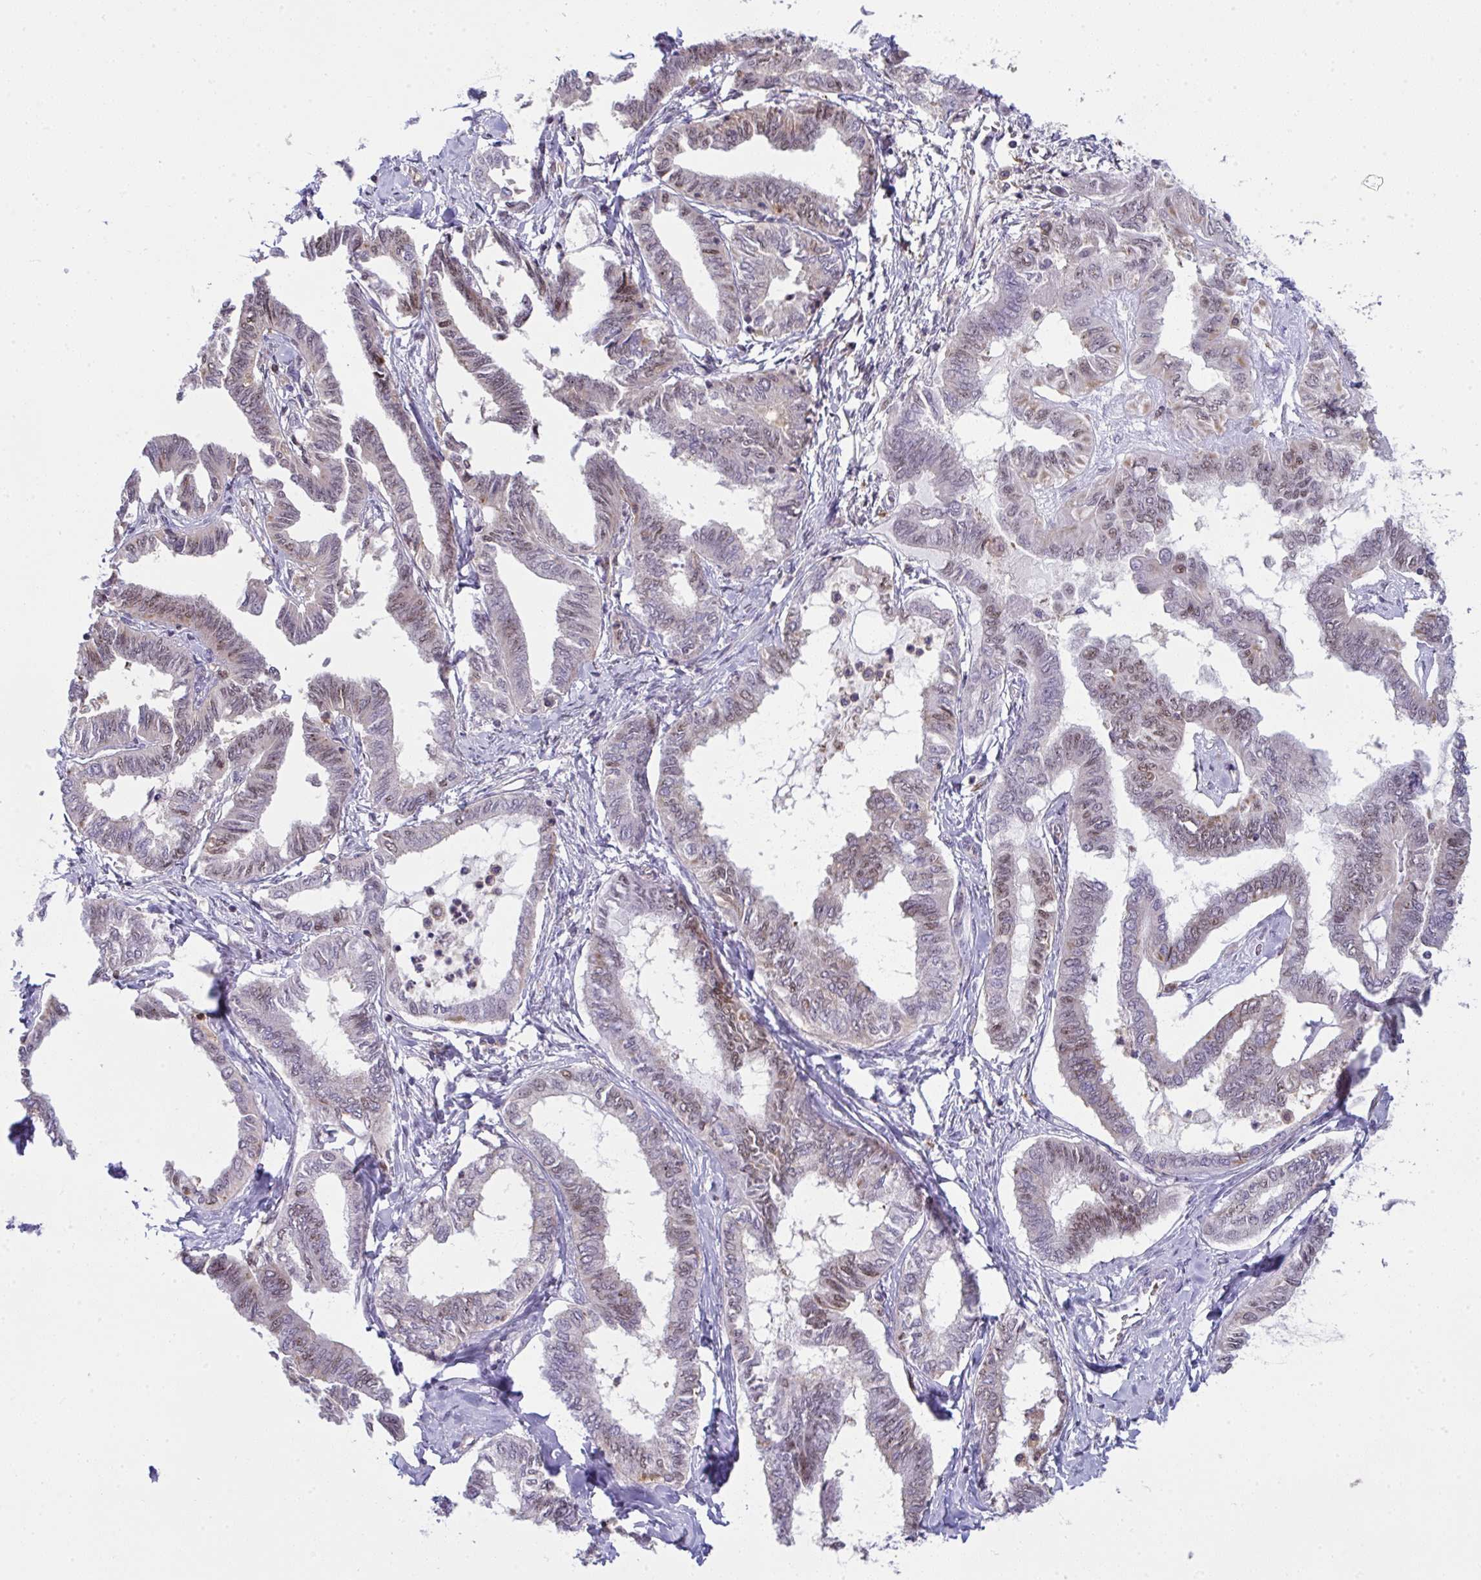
{"staining": {"intensity": "moderate", "quantity": "25%-75%", "location": "nuclear"}, "tissue": "ovarian cancer", "cell_type": "Tumor cells", "image_type": "cancer", "snomed": [{"axis": "morphology", "description": "Carcinoma, endometroid"}, {"axis": "topography", "description": "Ovary"}], "caption": "Approximately 25%-75% of tumor cells in endometroid carcinoma (ovarian) show moderate nuclear protein expression as visualized by brown immunohistochemical staining.", "gene": "ALDH16A1", "patient": {"sex": "female", "age": 70}}